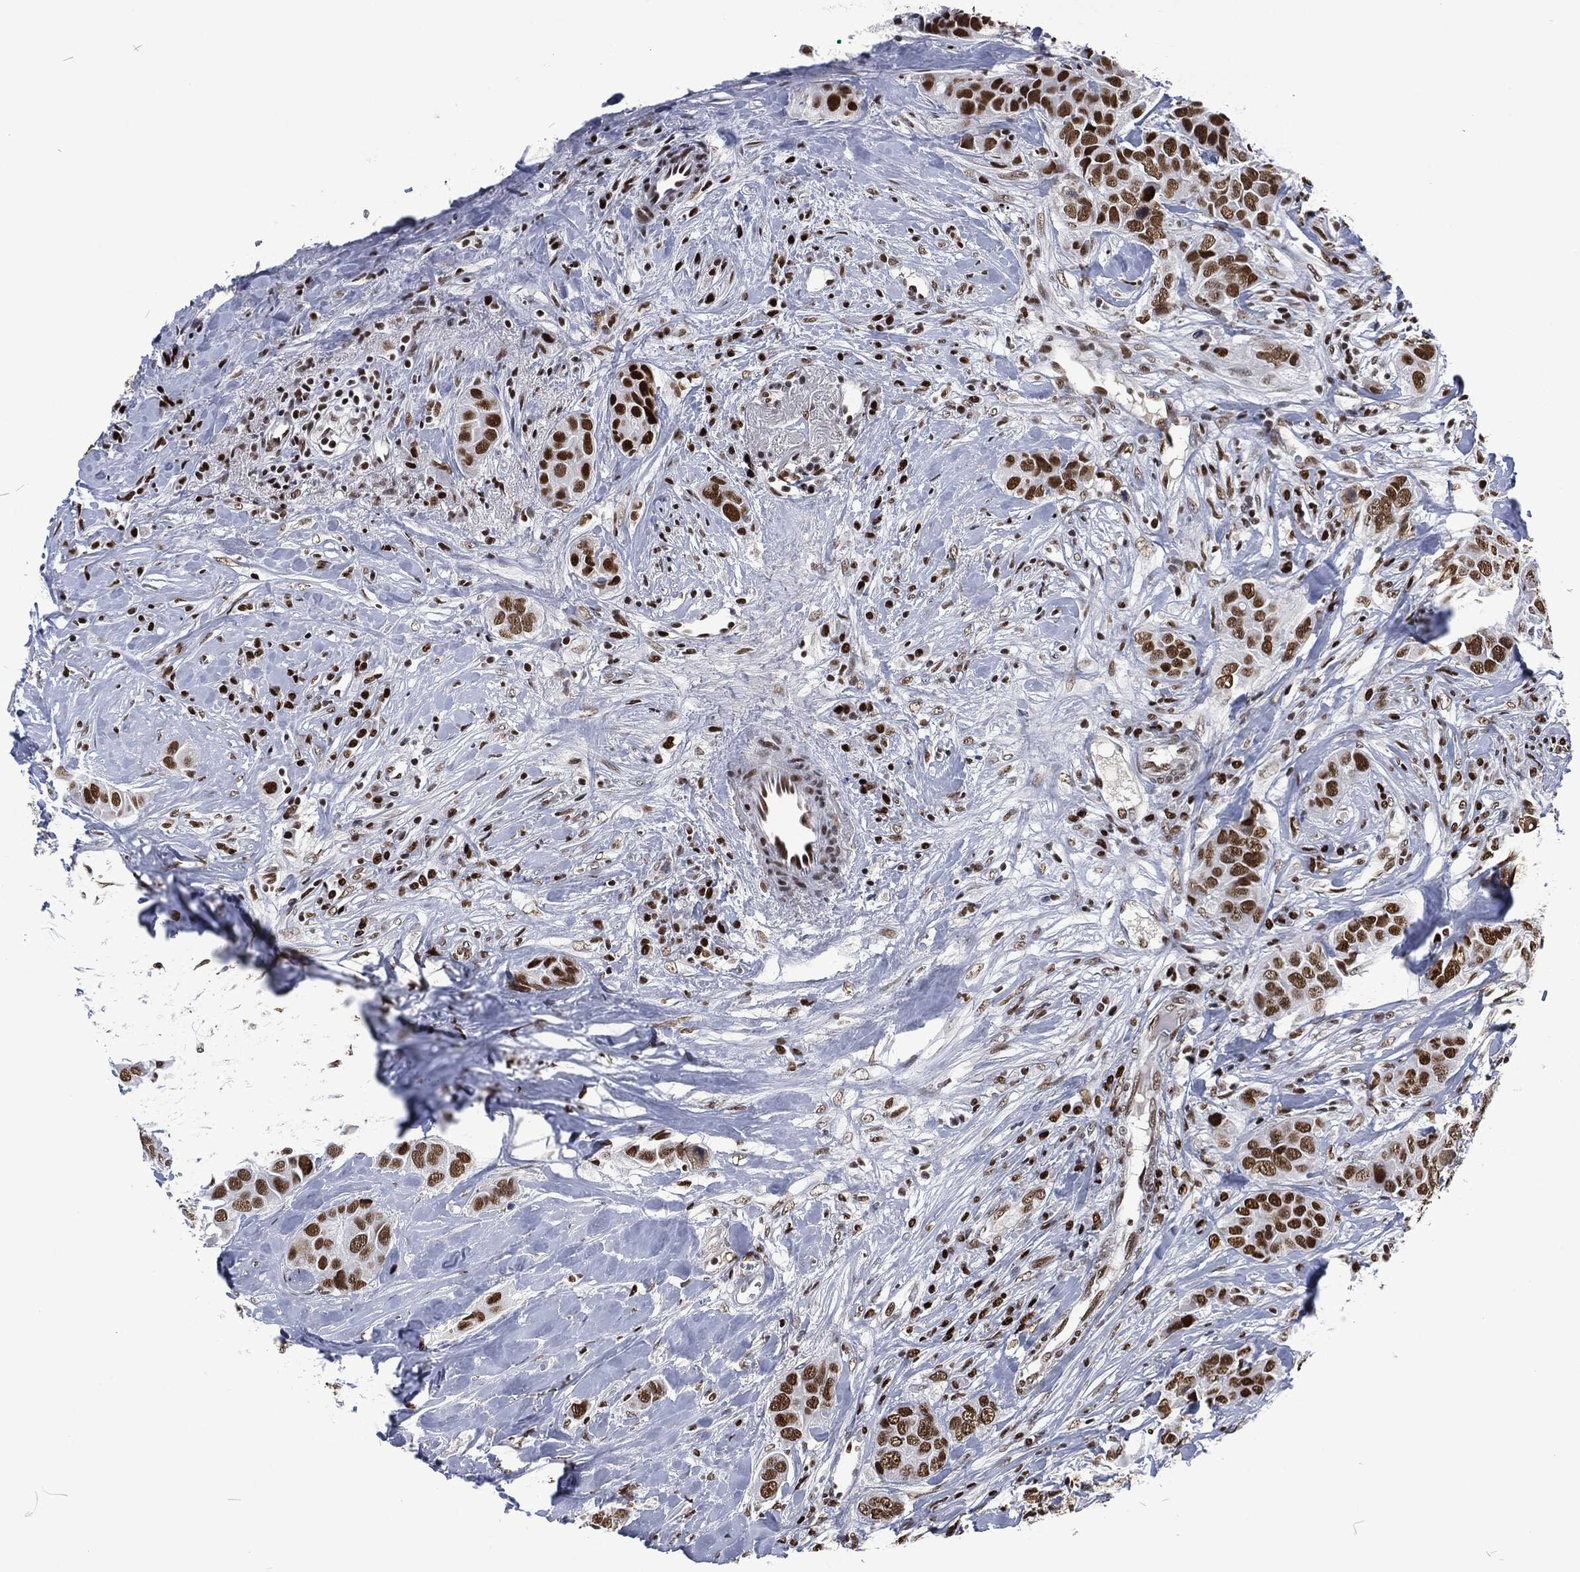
{"staining": {"intensity": "strong", "quantity": "25%-75%", "location": "nuclear"}, "tissue": "breast cancer", "cell_type": "Tumor cells", "image_type": "cancer", "snomed": [{"axis": "morphology", "description": "Duct carcinoma"}, {"axis": "topography", "description": "Breast"}], "caption": "Immunohistochemical staining of human breast cancer displays high levels of strong nuclear positivity in about 25%-75% of tumor cells.", "gene": "DCPS", "patient": {"sex": "female", "age": 43}}